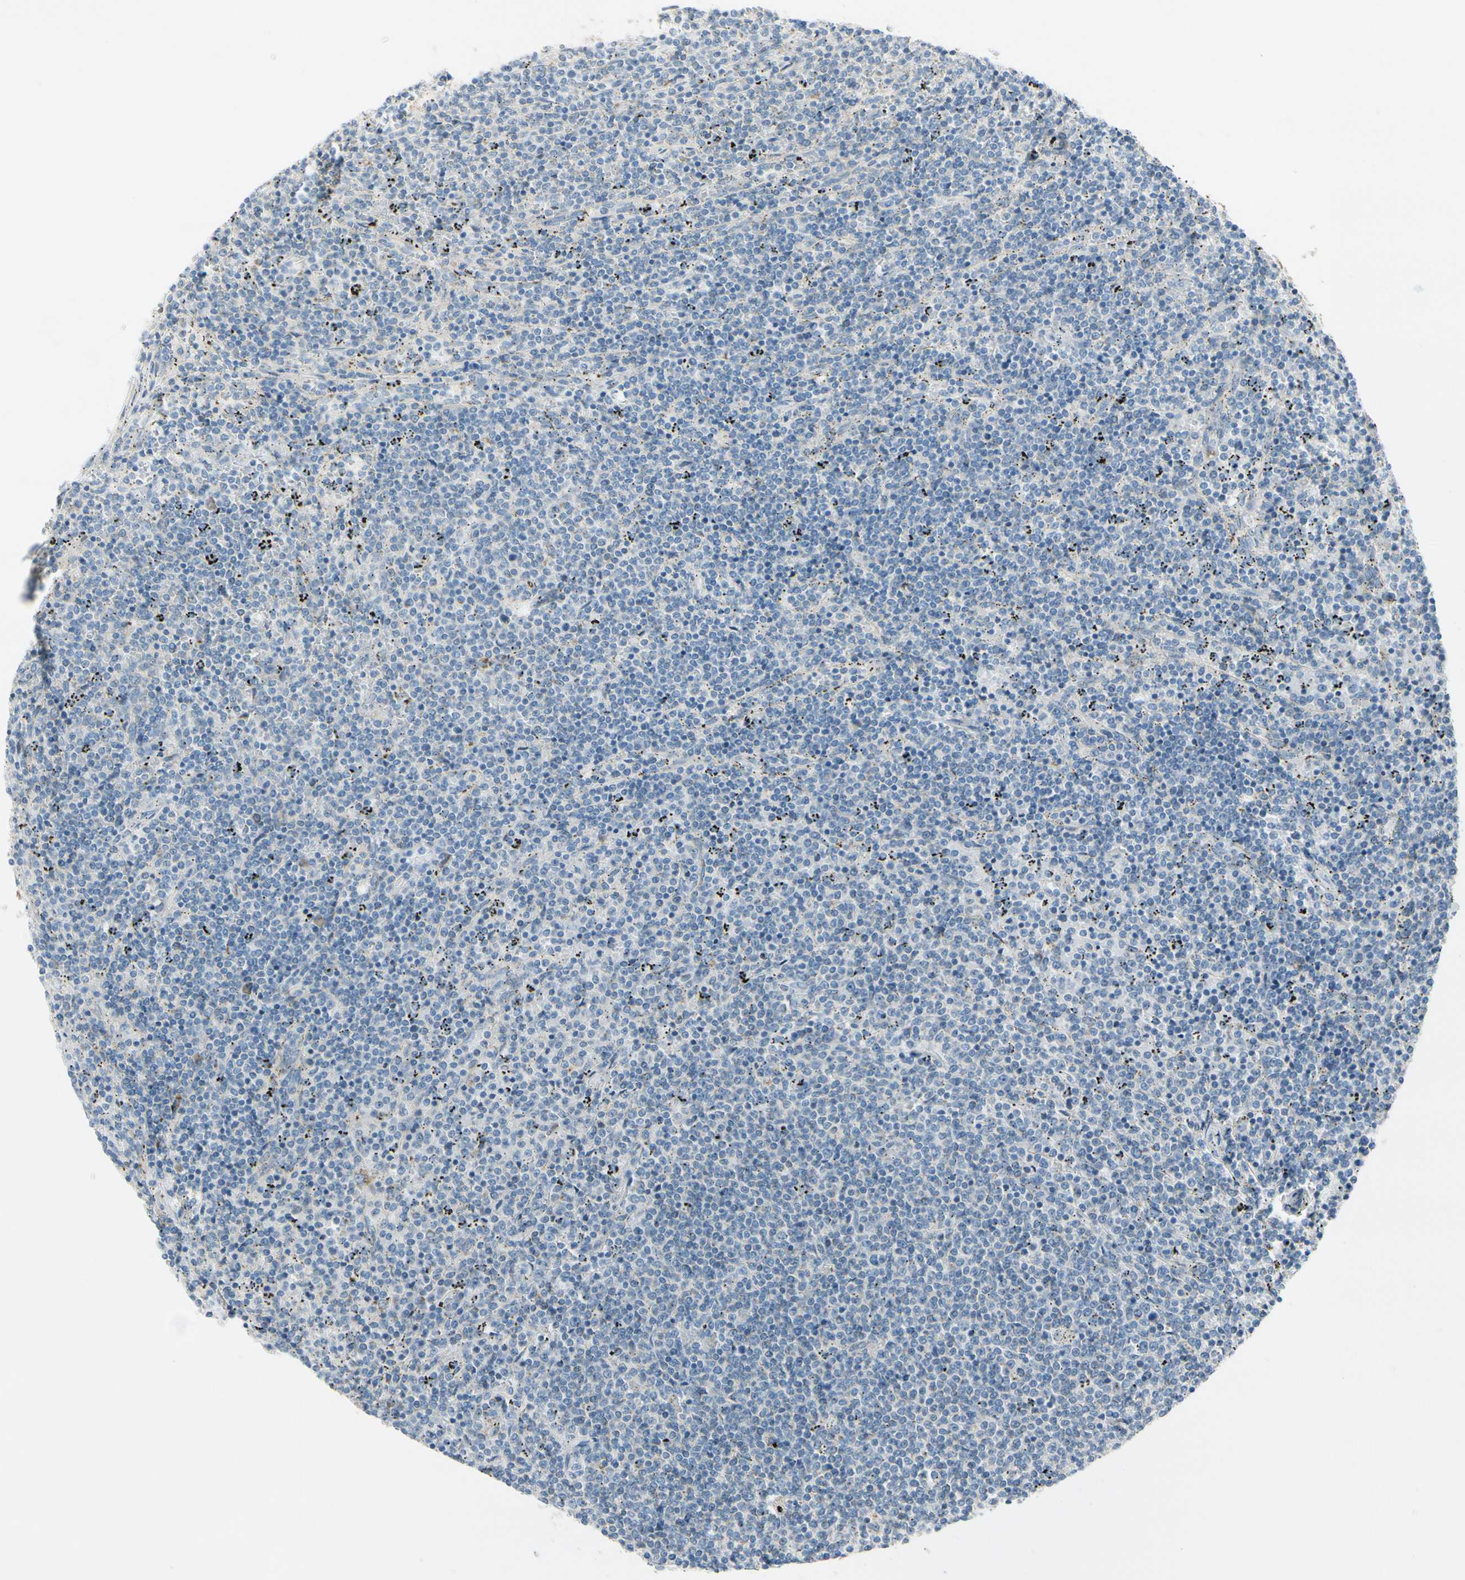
{"staining": {"intensity": "negative", "quantity": "none", "location": "none"}, "tissue": "lymphoma", "cell_type": "Tumor cells", "image_type": "cancer", "snomed": [{"axis": "morphology", "description": "Malignant lymphoma, non-Hodgkin's type, Low grade"}, {"axis": "topography", "description": "Spleen"}], "caption": "Micrograph shows no significant protein positivity in tumor cells of malignant lymphoma, non-Hodgkin's type (low-grade).", "gene": "GALNT5", "patient": {"sex": "female", "age": 50}}